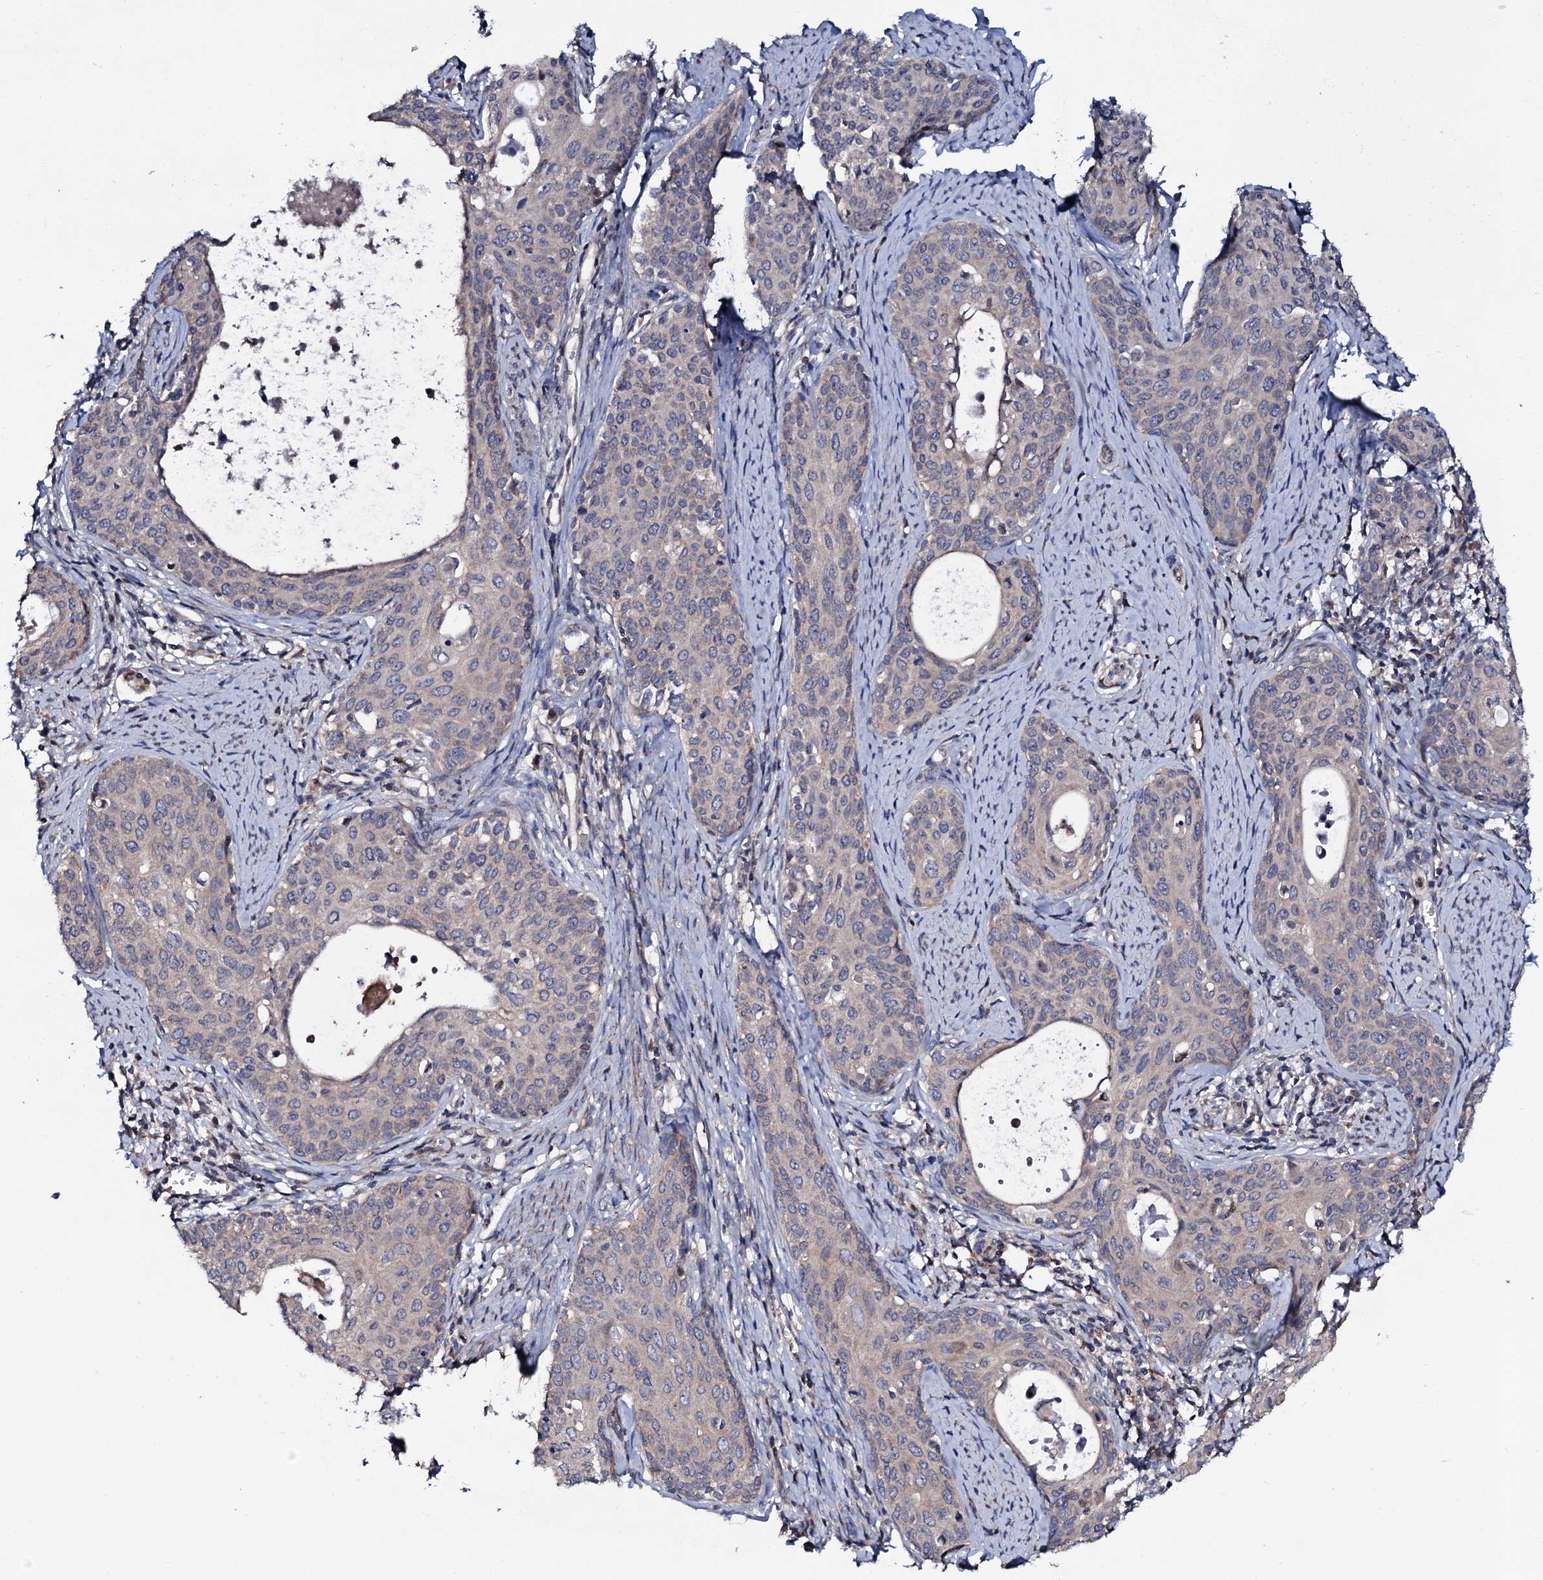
{"staining": {"intensity": "moderate", "quantity": "25%-75%", "location": "cytoplasmic/membranous"}, "tissue": "cervical cancer", "cell_type": "Tumor cells", "image_type": "cancer", "snomed": [{"axis": "morphology", "description": "Squamous cell carcinoma, NOS"}, {"axis": "topography", "description": "Cervix"}], "caption": "An immunohistochemistry (IHC) micrograph of neoplastic tissue is shown. Protein staining in brown labels moderate cytoplasmic/membranous positivity in cervical squamous cell carcinoma within tumor cells.", "gene": "PPP1R3D", "patient": {"sex": "female", "age": 52}}